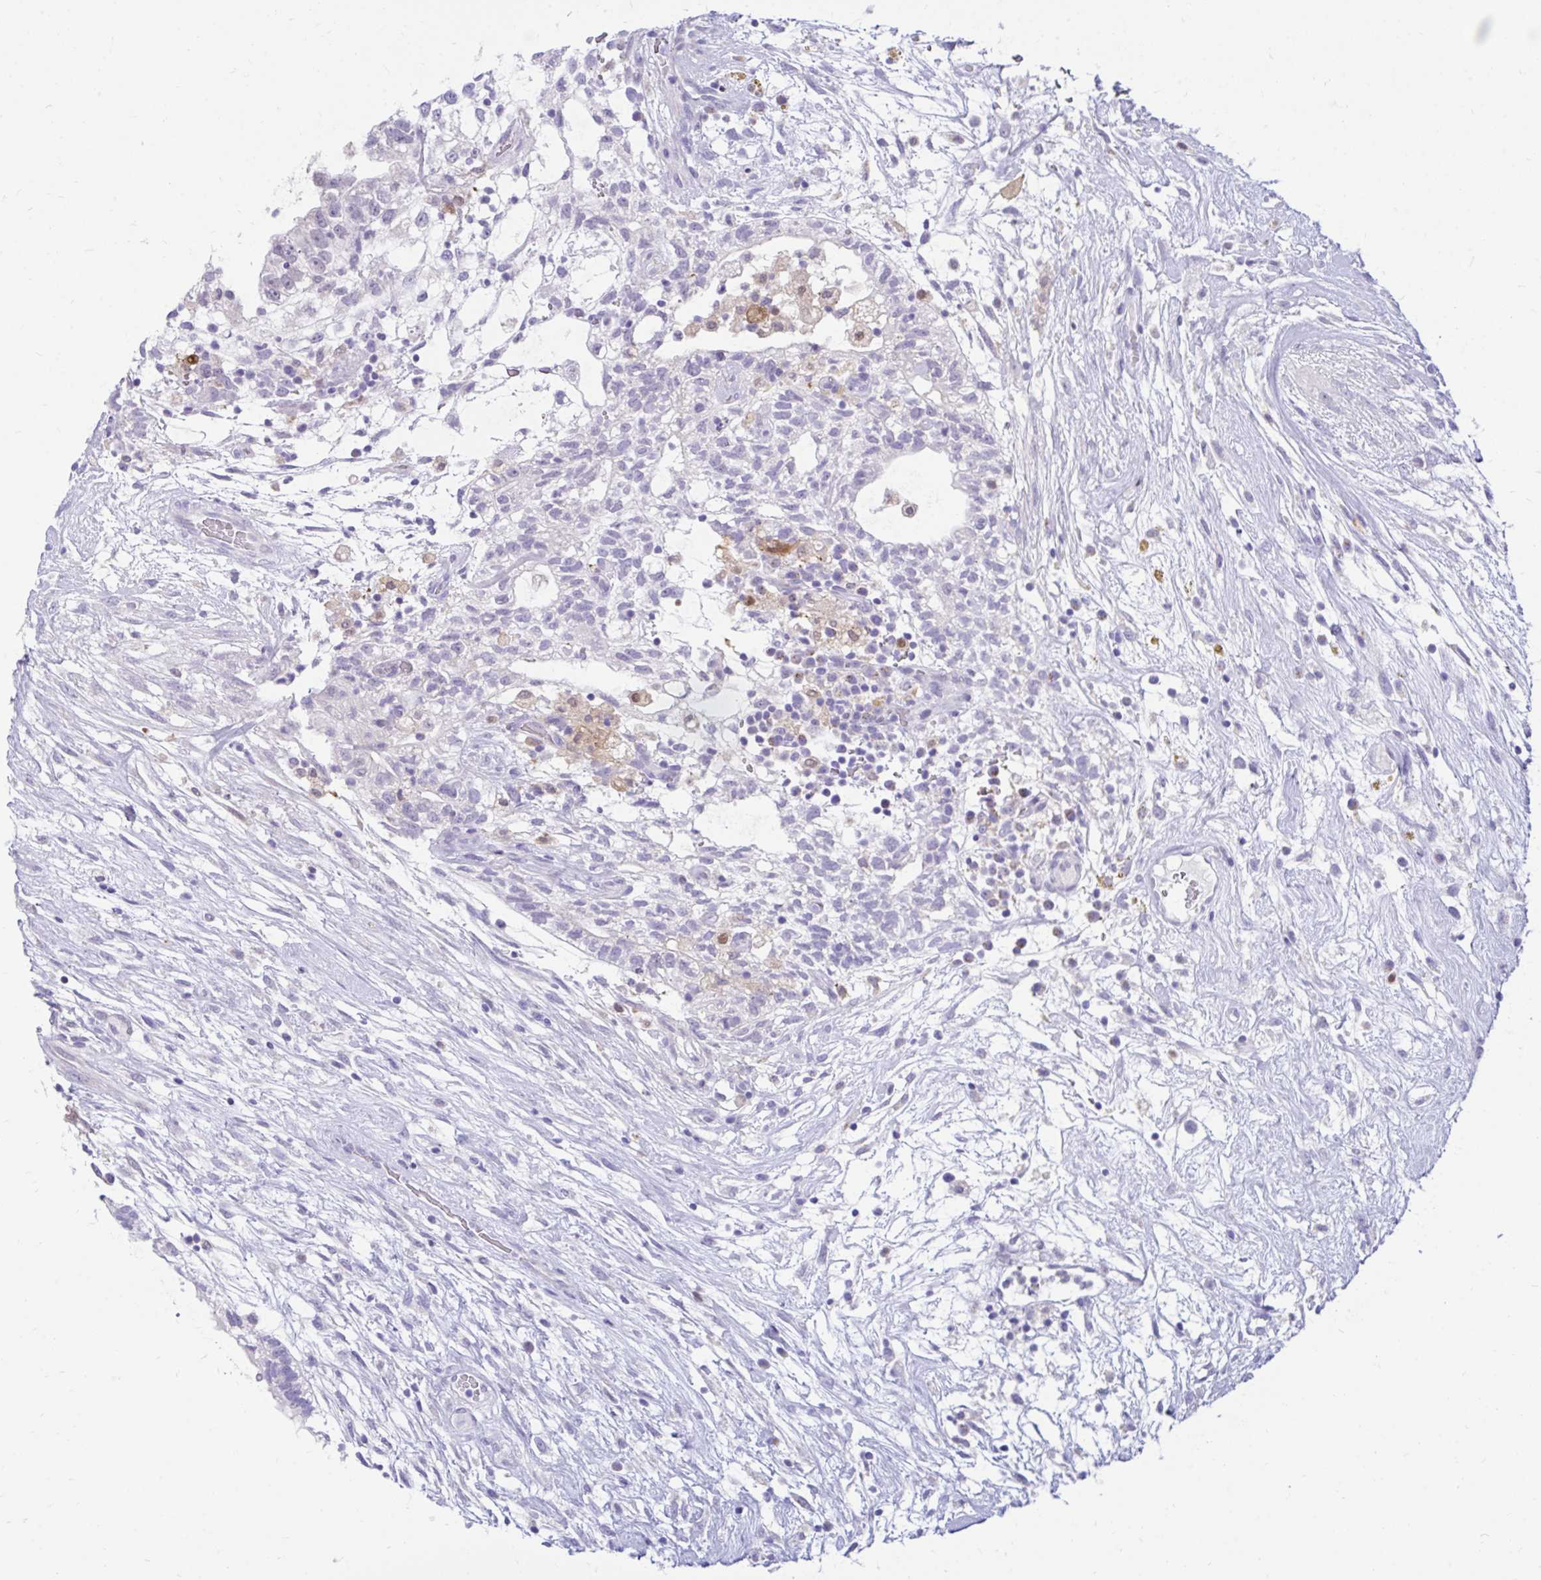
{"staining": {"intensity": "negative", "quantity": "none", "location": "none"}, "tissue": "testis cancer", "cell_type": "Tumor cells", "image_type": "cancer", "snomed": [{"axis": "morphology", "description": "Carcinoma, Embryonal, NOS"}, {"axis": "topography", "description": "Testis"}], "caption": "Tumor cells show no significant expression in testis cancer (embryonal carcinoma). (DAB (3,3'-diaminobenzidine) IHC with hematoxylin counter stain).", "gene": "GLB1L2", "patient": {"sex": "male", "age": 32}}